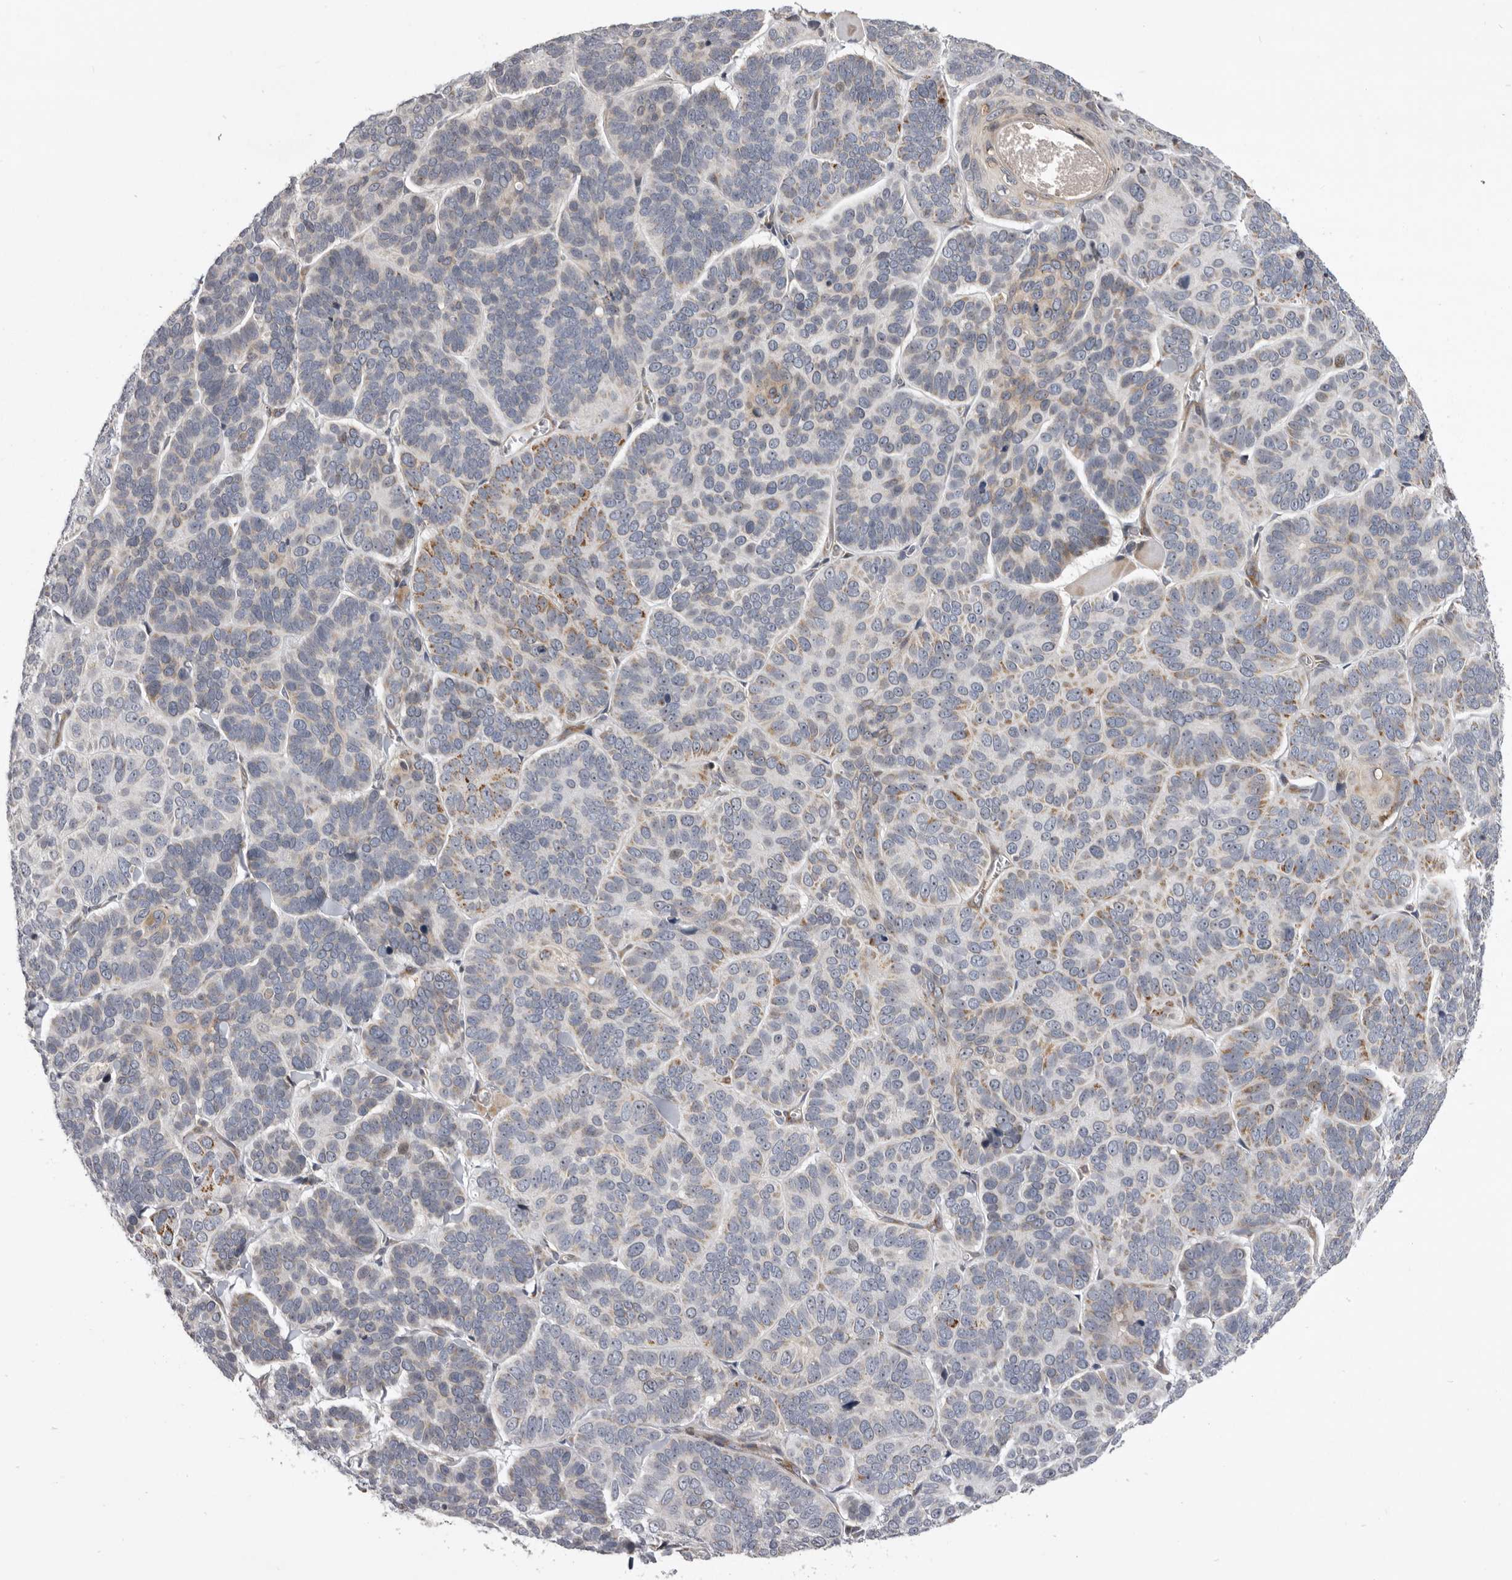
{"staining": {"intensity": "moderate", "quantity": "<25%", "location": "cytoplasmic/membranous"}, "tissue": "skin cancer", "cell_type": "Tumor cells", "image_type": "cancer", "snomed": [{"axis": "morphology", "description": "Basal cell carcinoma"}, {"axis": "topography", "description": "Skin"}], "caption": "Protein expression by IHC demonstrates moderate cytoplasmic/membranous positivity in approximately <25% of tumor cells in skin cancer (basal cell carcinoma).", "gene": "AZIN1", "patient": {"sex": "male", "age": 62}}